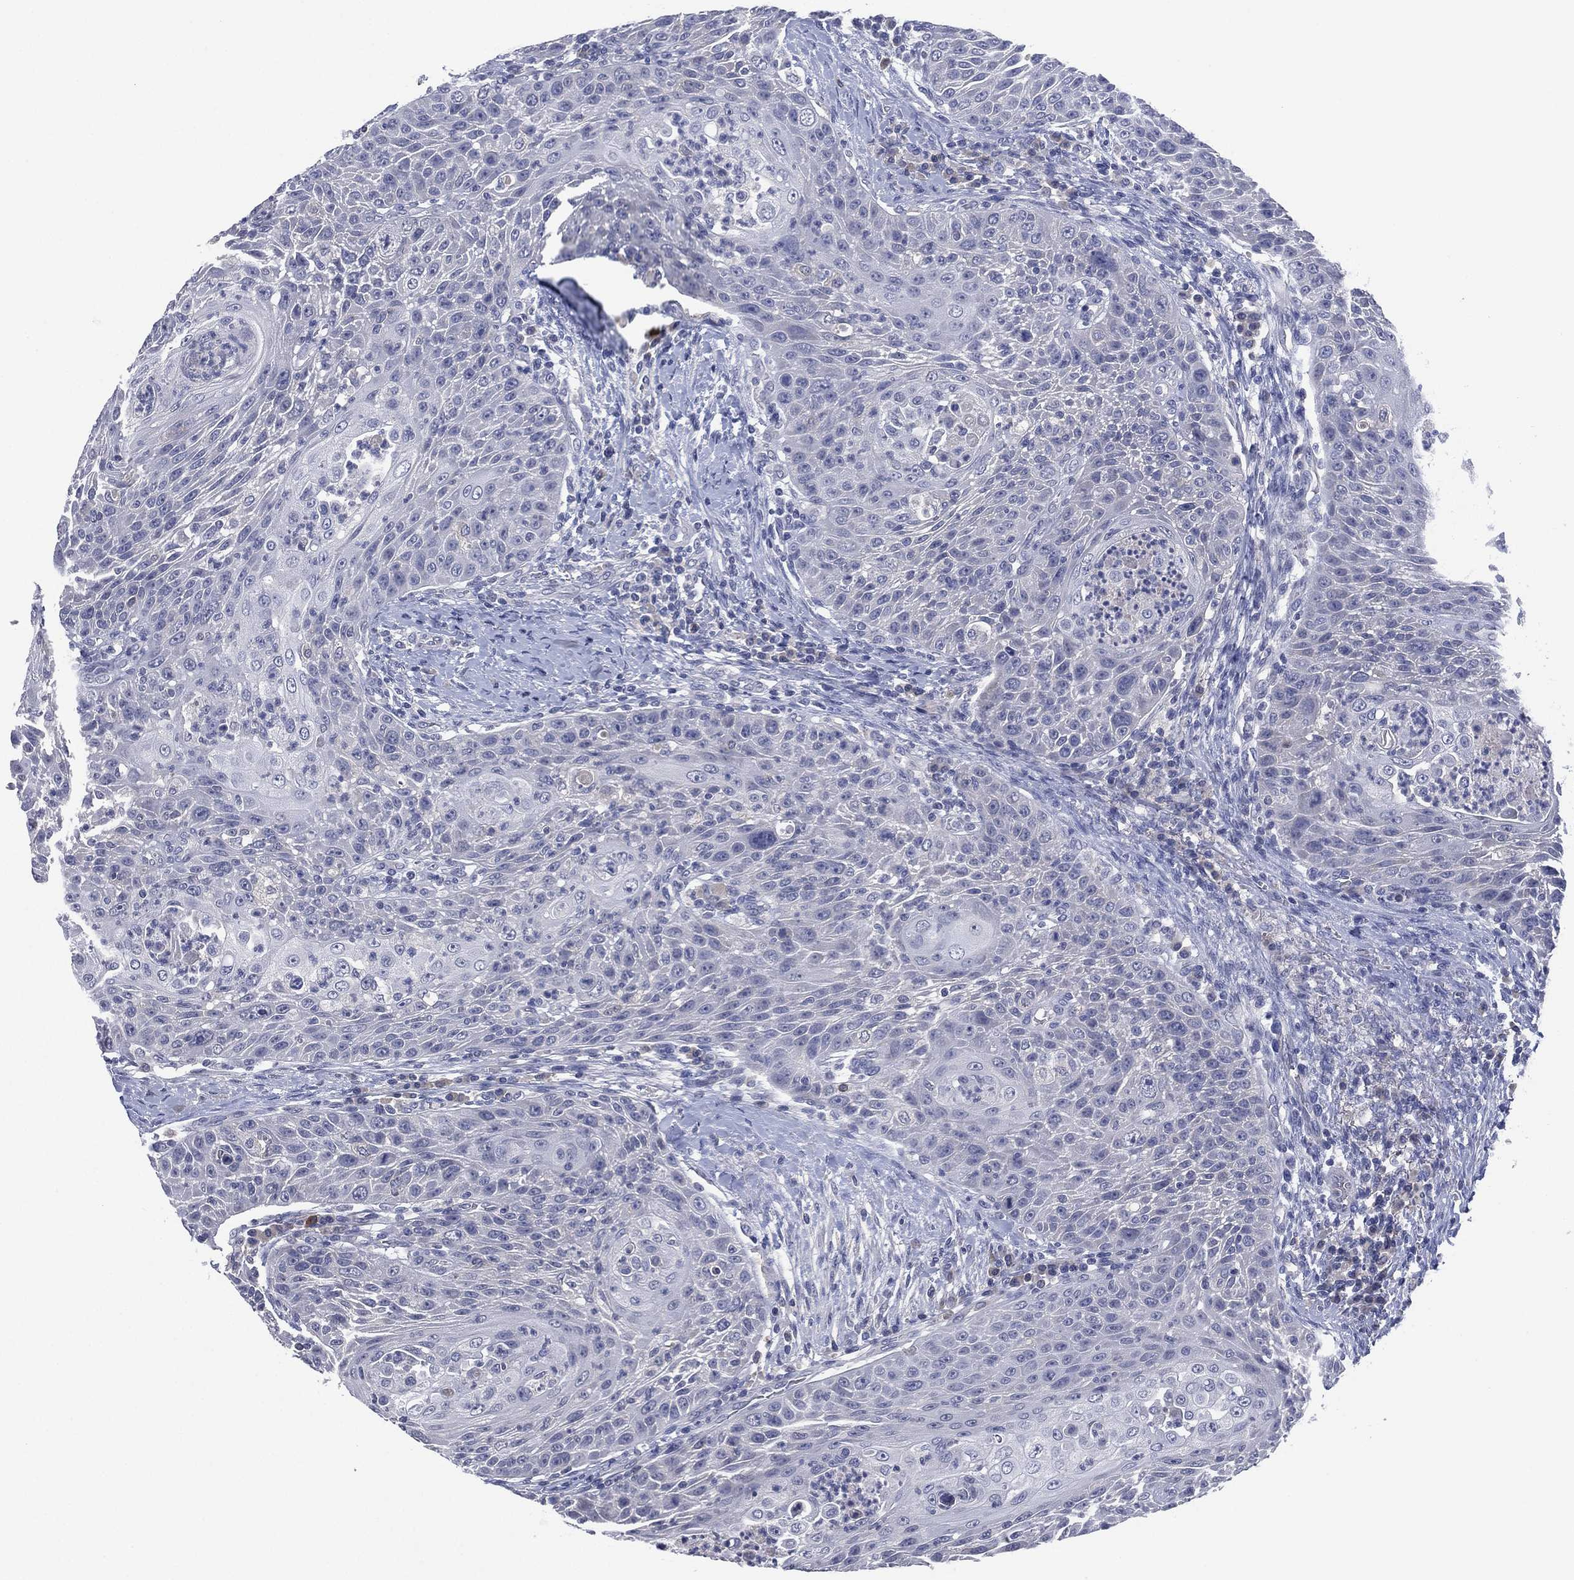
{"staining": {"intensity": "negative", "quantity": "none", "location": "none"}, "tissue": "head and neck cancer", "cell_type": "Tumor cells", "image_type": "cancer", "snomed": [{"axis": "morphology", "description": "Squamous cell carcinoma, NOS"}, {"axis": "topography", "description": "Head-Neck"}], "caption": "The image demonstrates no significant staining in tumor cells of head and neck squamous cell carcinoma.", "gene": "KRT35", "patient": {"sex": "male", "age": 69}}